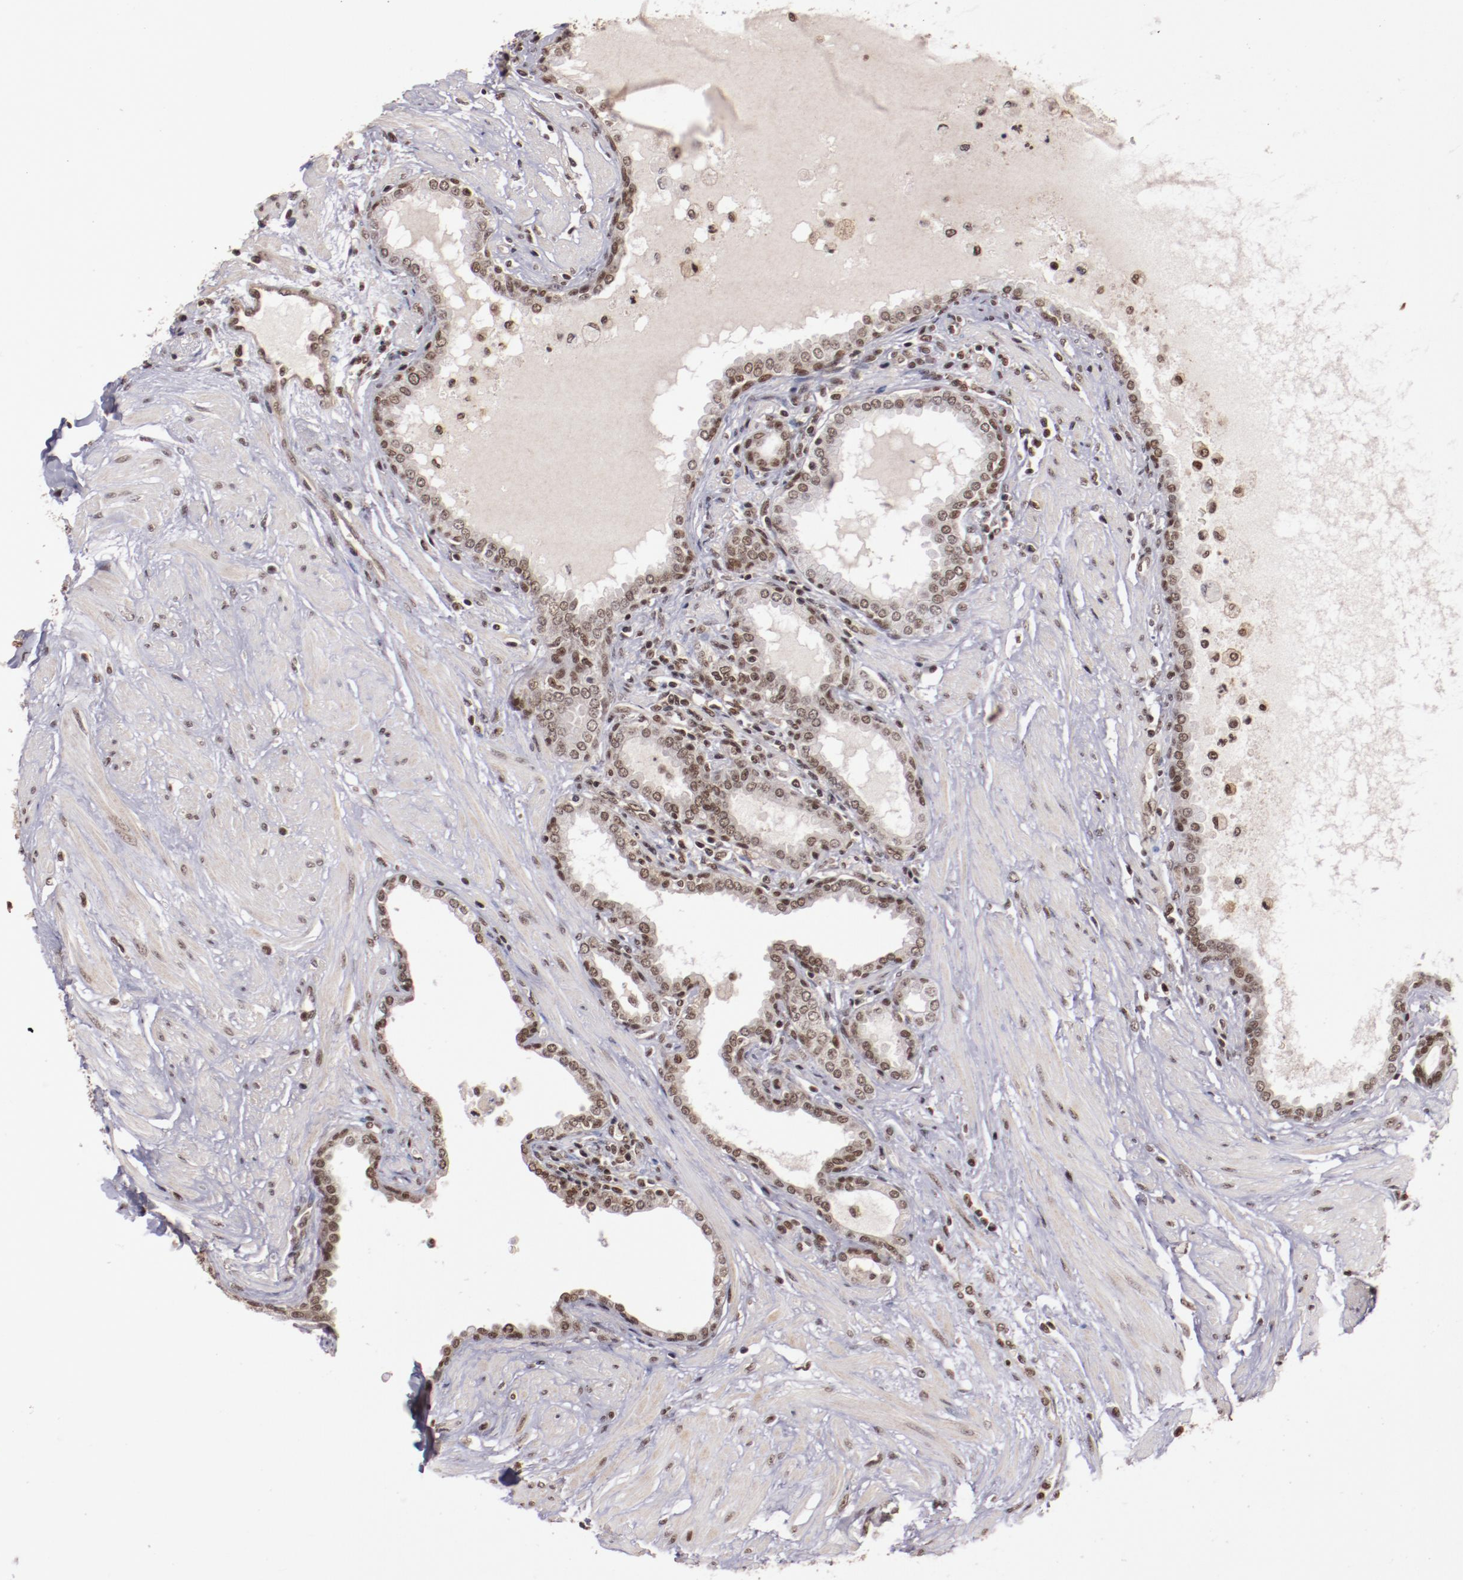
{"staining": {"intensity": "moderate", "quantity": ">75%", "location": "nuclear"}, "tissue": "prostate", "cell_type": "Glandular cells", "image_type": "normal", "snomed": [{"axis": "morphology", "description": "Normal tissue, NOS"}, {"axis": "topography", "description": "Prostate"}], "caption": "A medium amount of moderate nuclear positivity is seen in about >75% of glandular cells in benign prostate.", "gene": "STAG2", "patient": {"sex": "male", "age": 64}}